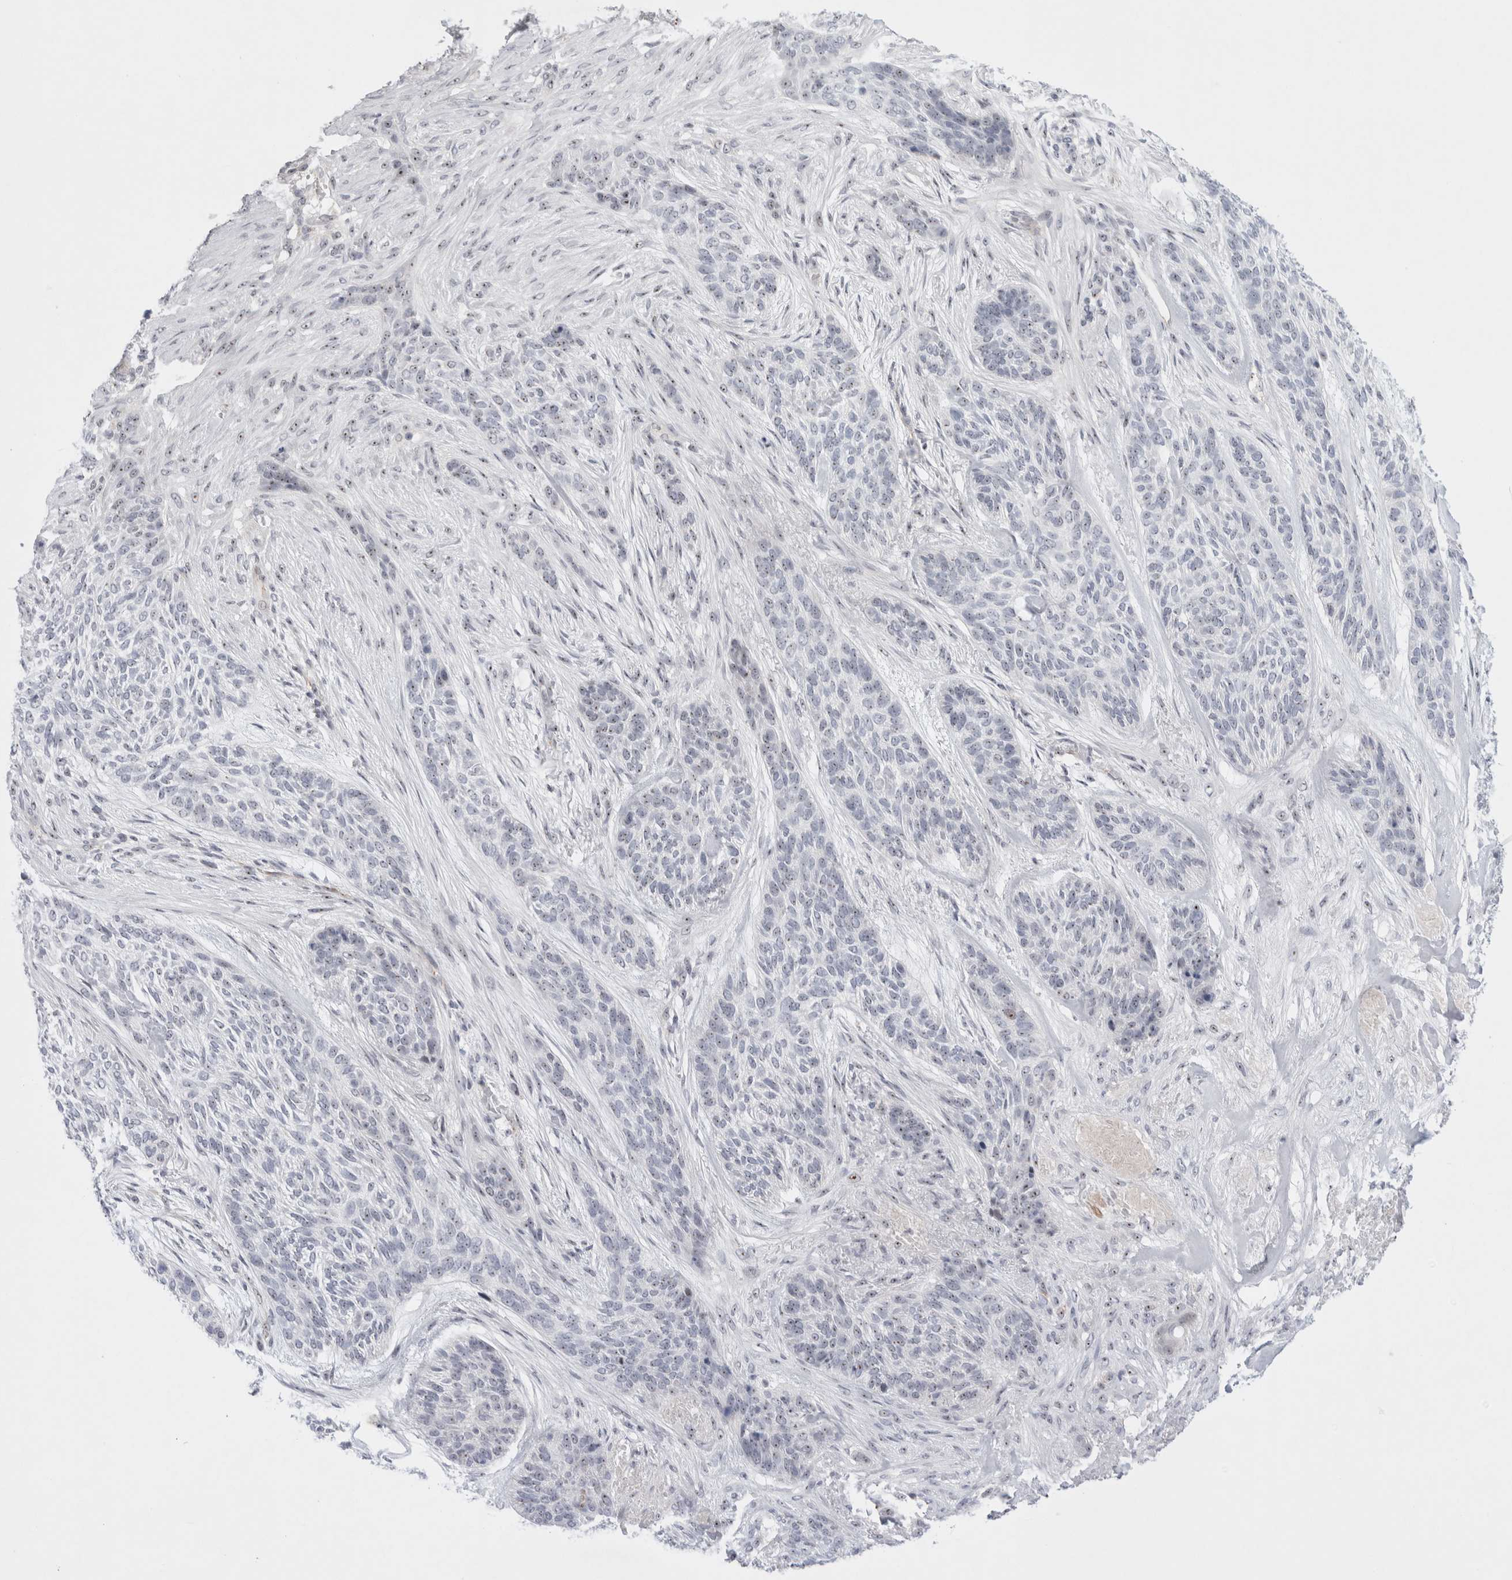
{"staining": {"intensity": "negative", "quantity": "none", "location": "none"}, "tissue": "skin cancer", "cell_type": "Tumor cells", "image_type": "cancer", "snomed": [{"axis": "morphology", "description": "Basal cell carcinoma"}, {"axis": "topography", "description": "Skin"}], "caption": "IHC of skin cancer (basal cell carcinoma) shows no expression in tumor cells.", "gene": "CERS5", "patient": {"sex": "male", "age": 55}}